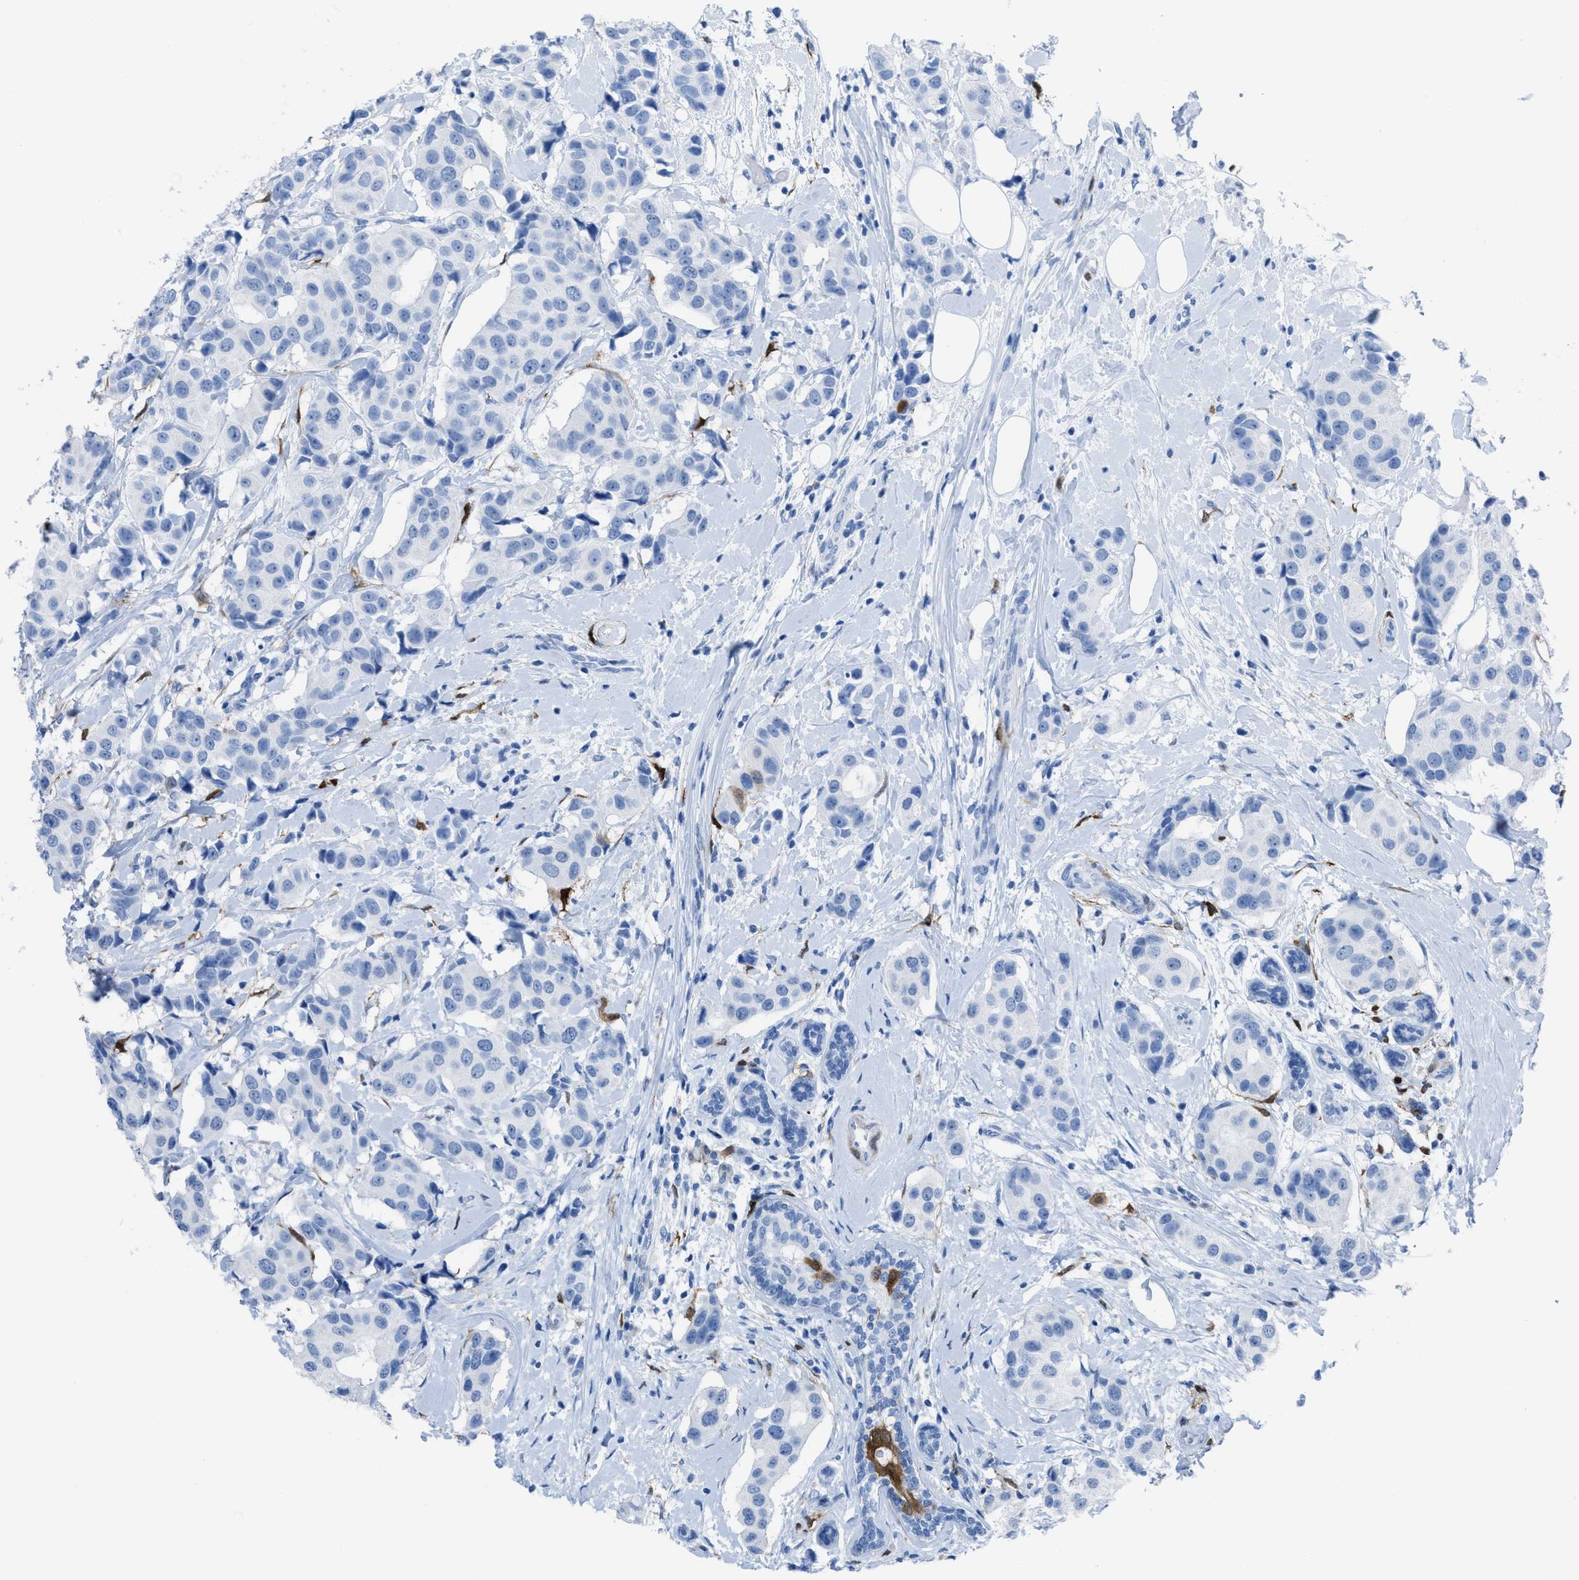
{"staining": {"intensity": "negative", "quantity": "none", "location": "none"}, "tissue": "breast cancer", "cell_type": "Tumor cells", "image_type": "cancer", "snomed": [{"axis": "morphology", "description": "Normal tissue, NOS"}, {"axis": "morphology", "description": "Duct carcinoma"}, {"axis": "topography", "description": "Breast"}], "caption": "The immunohistochemistry (IHC) photomicrograph has no significant positivity in tumor cells of breast cancer tissue.", "gene": "CDKN2A", "patient": {"sex": "female", "age": 39}}